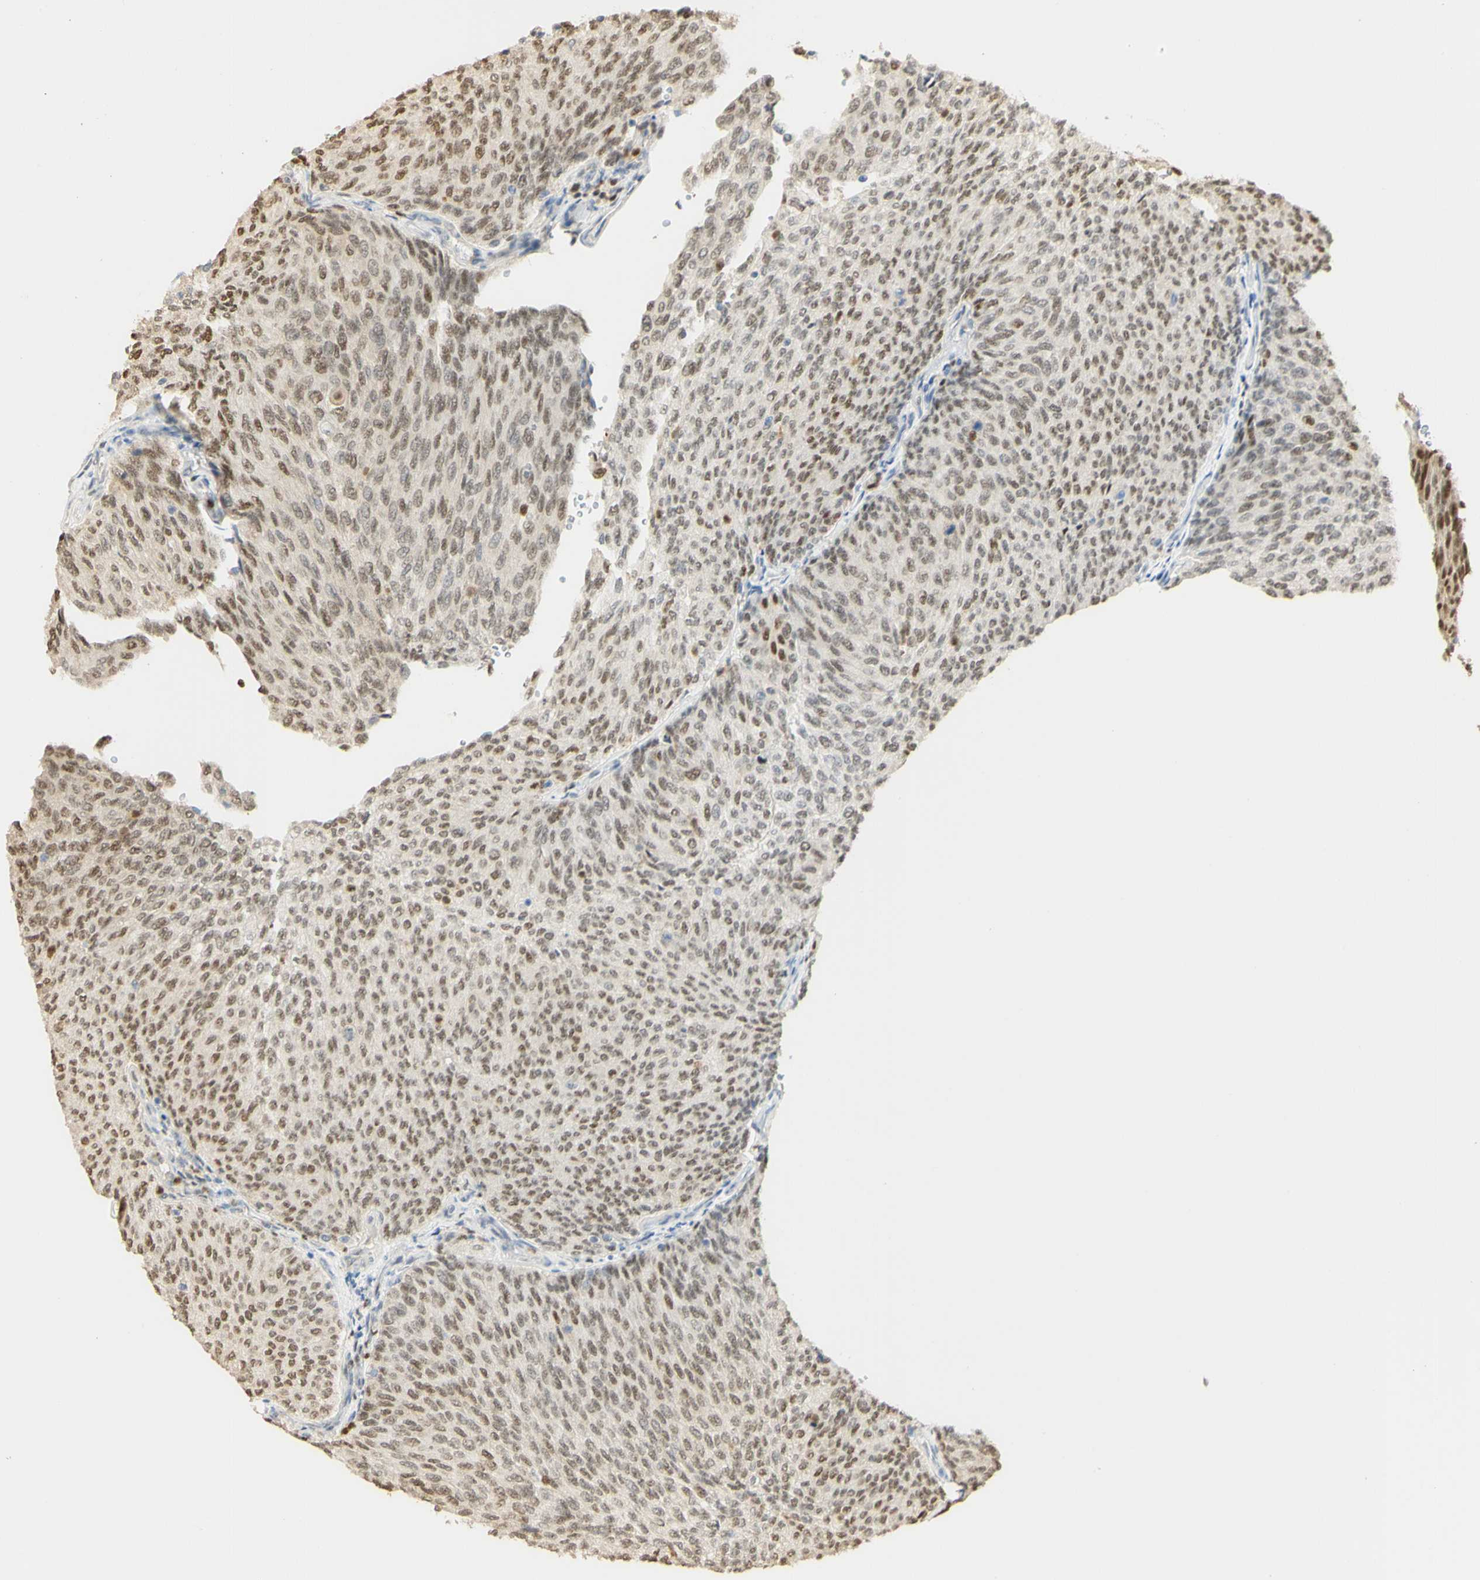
{"staining": {"intensity": "weak", "quantity": ">75%", "location": "nuclear"}, "tissue": "urothelial cancer", "cell_type": "Tumor cells", "image_type": "cancer", "snomed": [{"axis": "morphology", "description": "Urothelial carcinoma, Low grade"}, {"axis": "topography", "description": "Urinary bladder"}], "caption": "Tumor cells display low levels of weak nuclear positivity in about >75% of cells in human low-grade urothelial carcinoma.", "gene": "MAP3K4", "patient": {"sex": "female", "age": 79}}